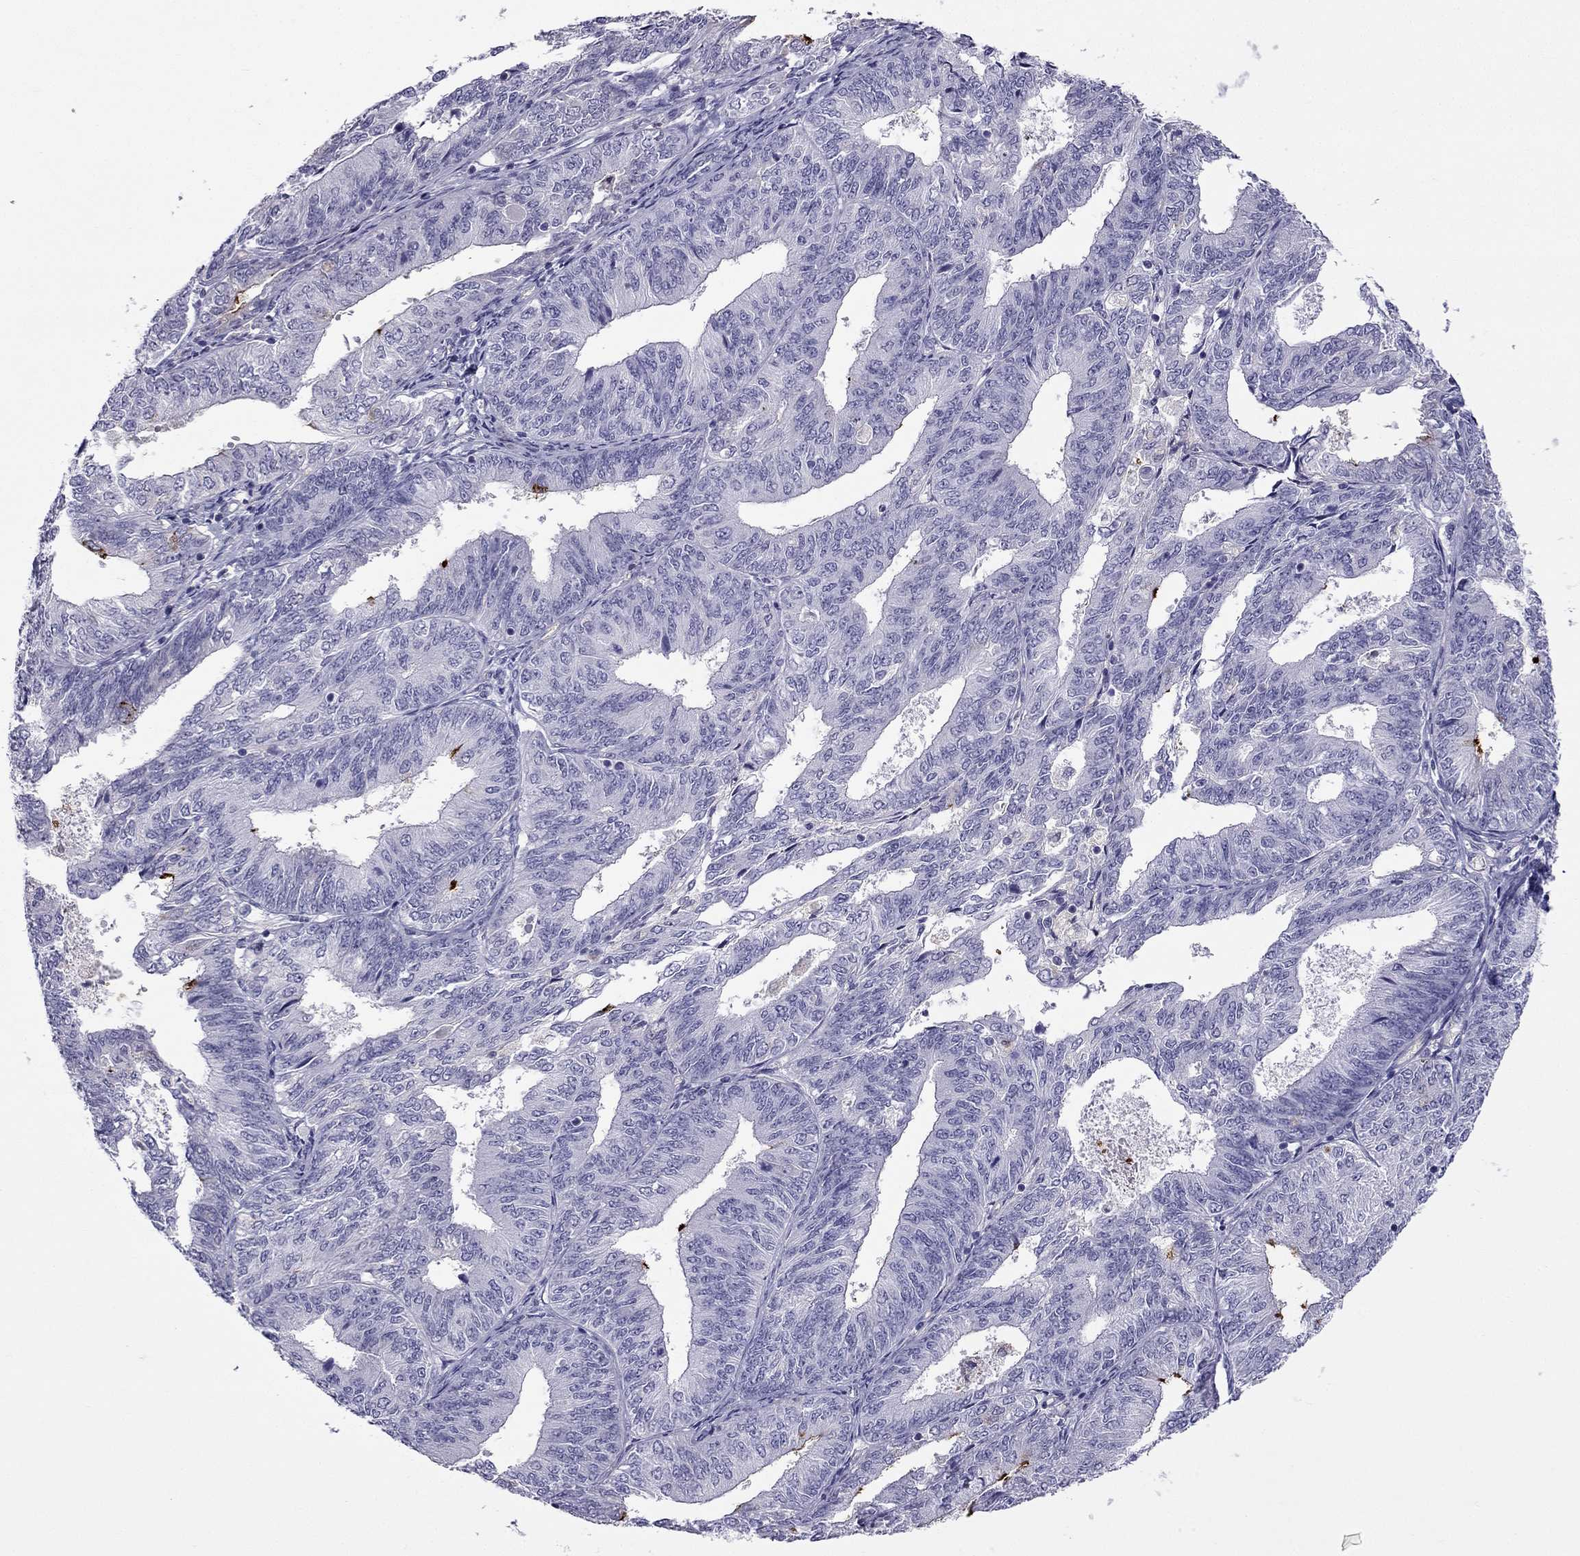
{"staining": {"intensity": "negative", "quantity": "none", "location": "none"}, "tissue": "endometrial cancer", "cell_type": "Tumor cells", "image_type": "cancer", "snomed": [{"axis": "morphology", "description": "Adenocarcinoma, NOS"}, {"axis": "topography", "description": "Endometrium"}], "caption": "An immunohistochemistry photomicrograph of endometrial adenocarcinoma is shown. There is no staining in tumor cells of endometrial adenocarcinoma.", "gene": "STOML3", "patient": {"sex": "female", "age": 58}}